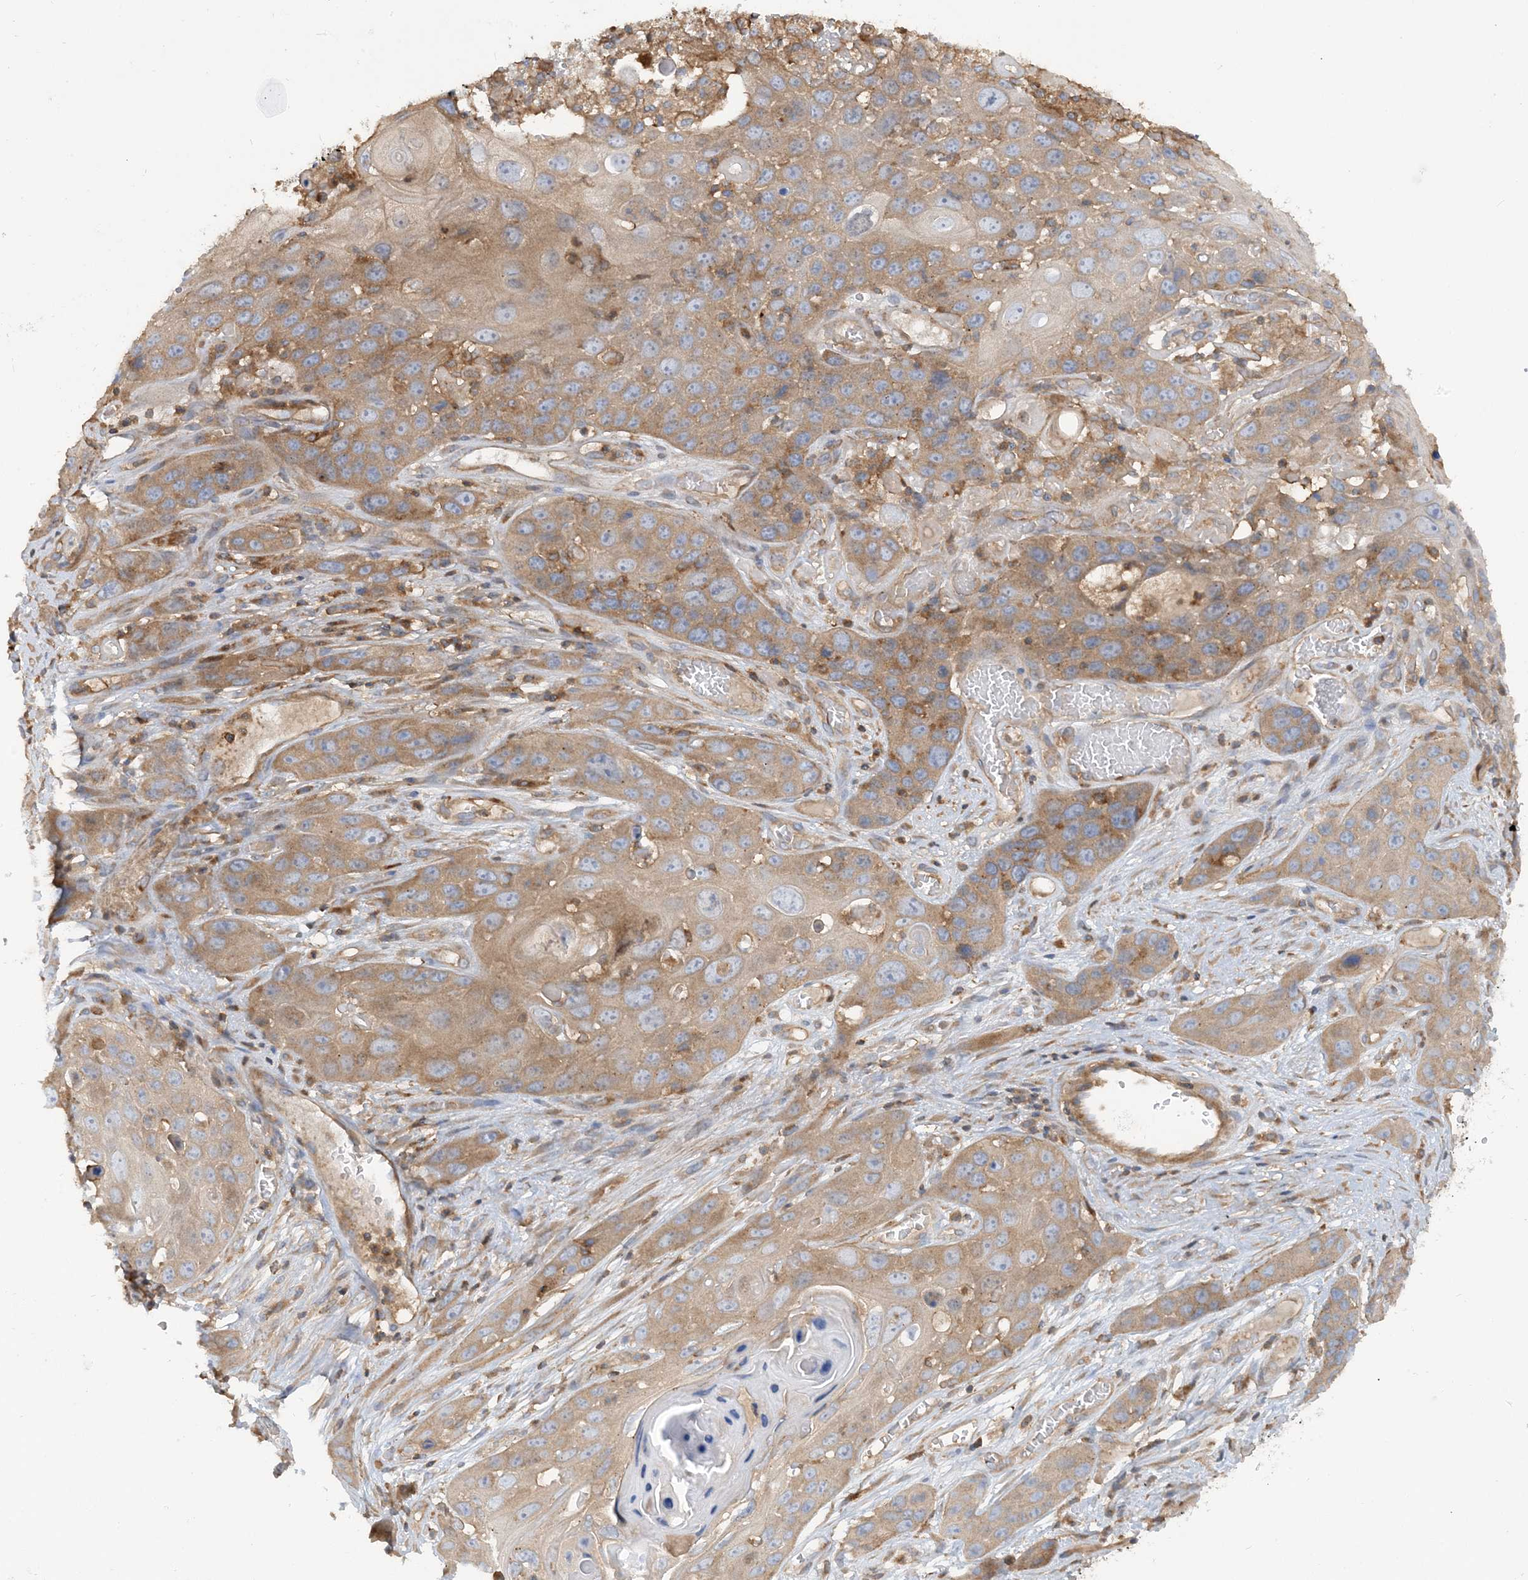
{"staining": {"intensity": "moderate", "quantity": ">75%", "location": "cytoplasmic/membranous"}, "tissue": "skin cancer", "cell_type": "Tumor cells", "image_type": "cancer", "snomed": [{"axis": "morphology", "description": "Squamous cell carcinoma, NOS"}, {"axis": "topography", "description": "Skin"}], "caption": "Approximately >75% of tumor cells in skin cancer (squamous cell carcinoma) reveal moderate cytoplasmic/membranous protein positivity as visualized by brown immunohistochemical staining.", "gene": "SFMBT2", "patient": {"sex": "male", "age": 55}}